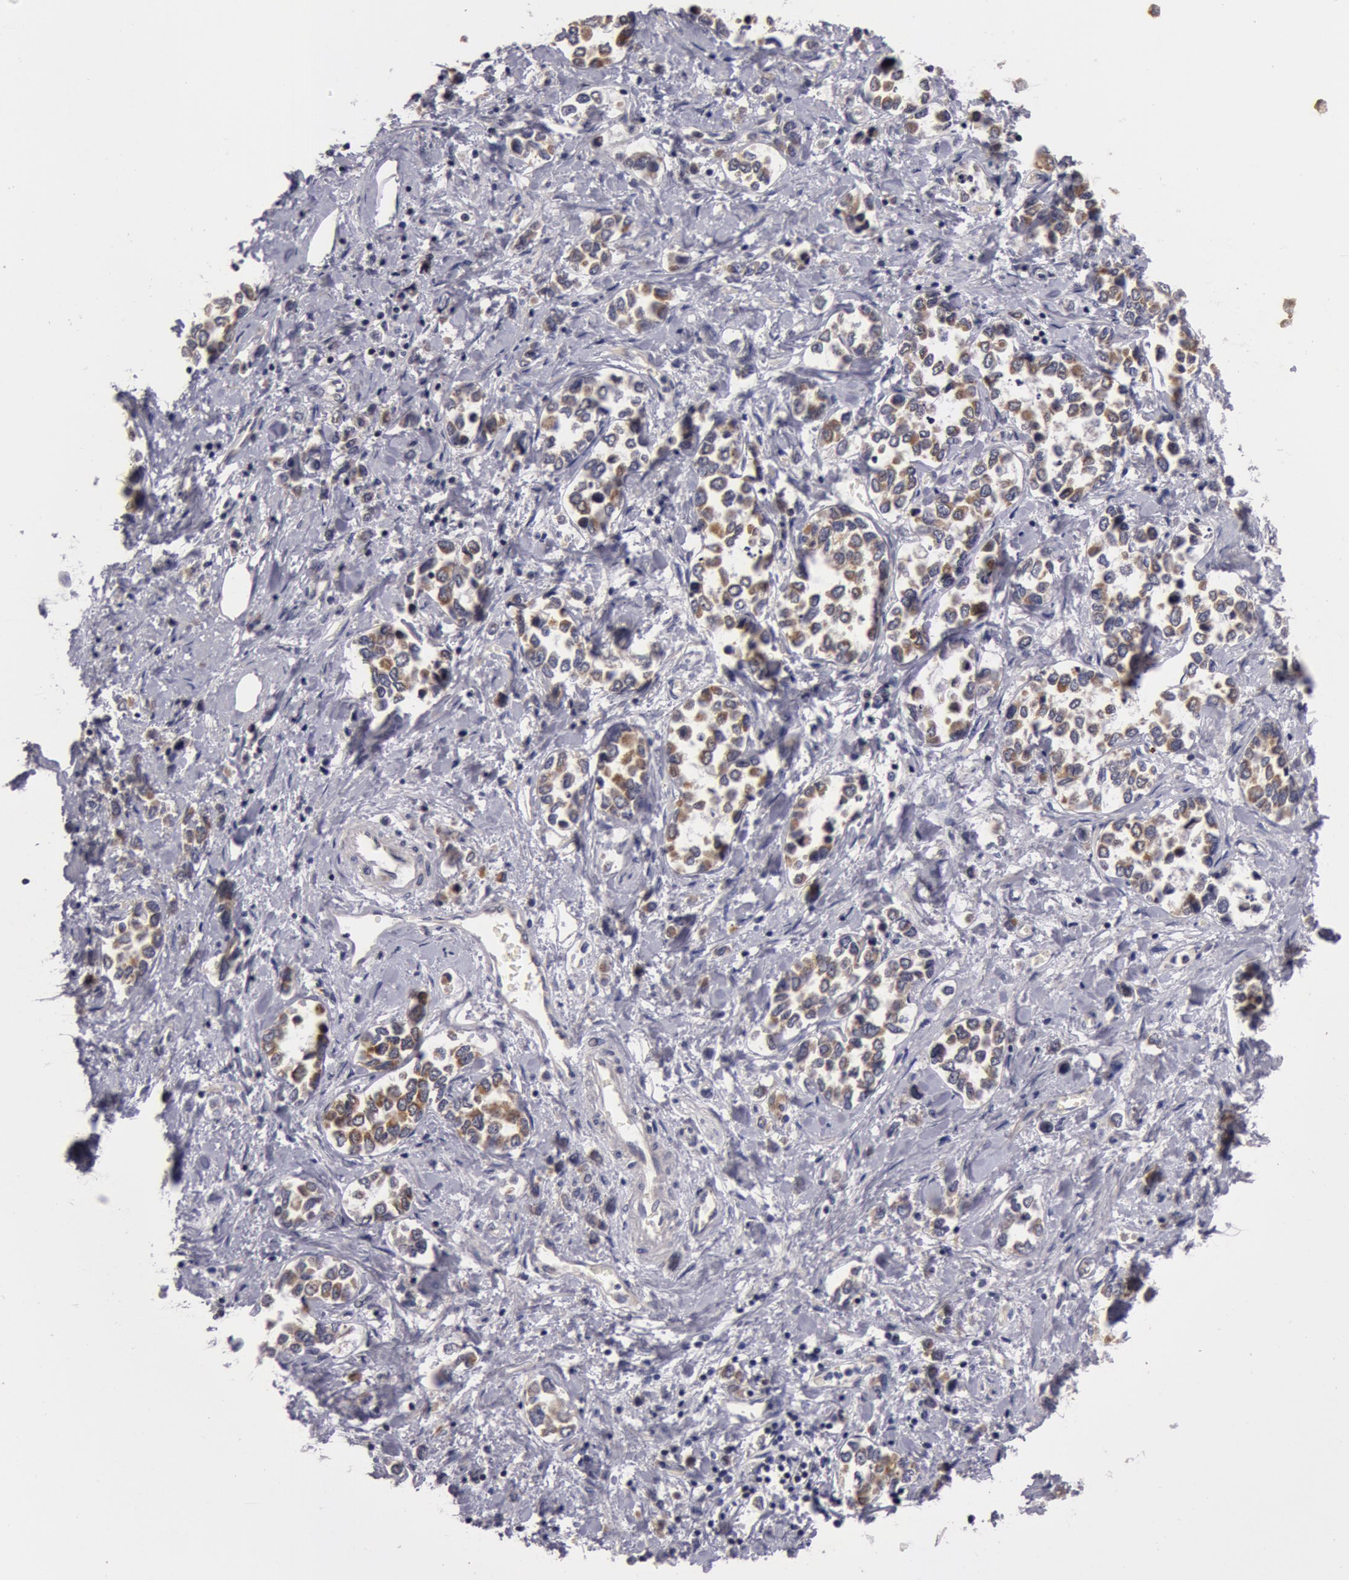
{"staining": {"intensity": "weak", "quantity": ">75%", "location": "cytoplasmic/membranous"}, "tissue": "stomach cancer", "cell_type": "Tumor cells", "image_type": "cancer", "snomed": [{"axis": "morphology", "description": "Adenocarcinoma, NOS"}, {"axis": "topography", "description": "Stomach, upper"}], "caption": "DAB (3,3'-diaminobenzidine) immunohistochemical staining of stomach cancer (adenocarcinoma) displays weak cytoplasmic/membranous protein staining in about >75% of tumor cells.", "gene": "SYTL4", "patient": {"sex": "male", "age": 76}}